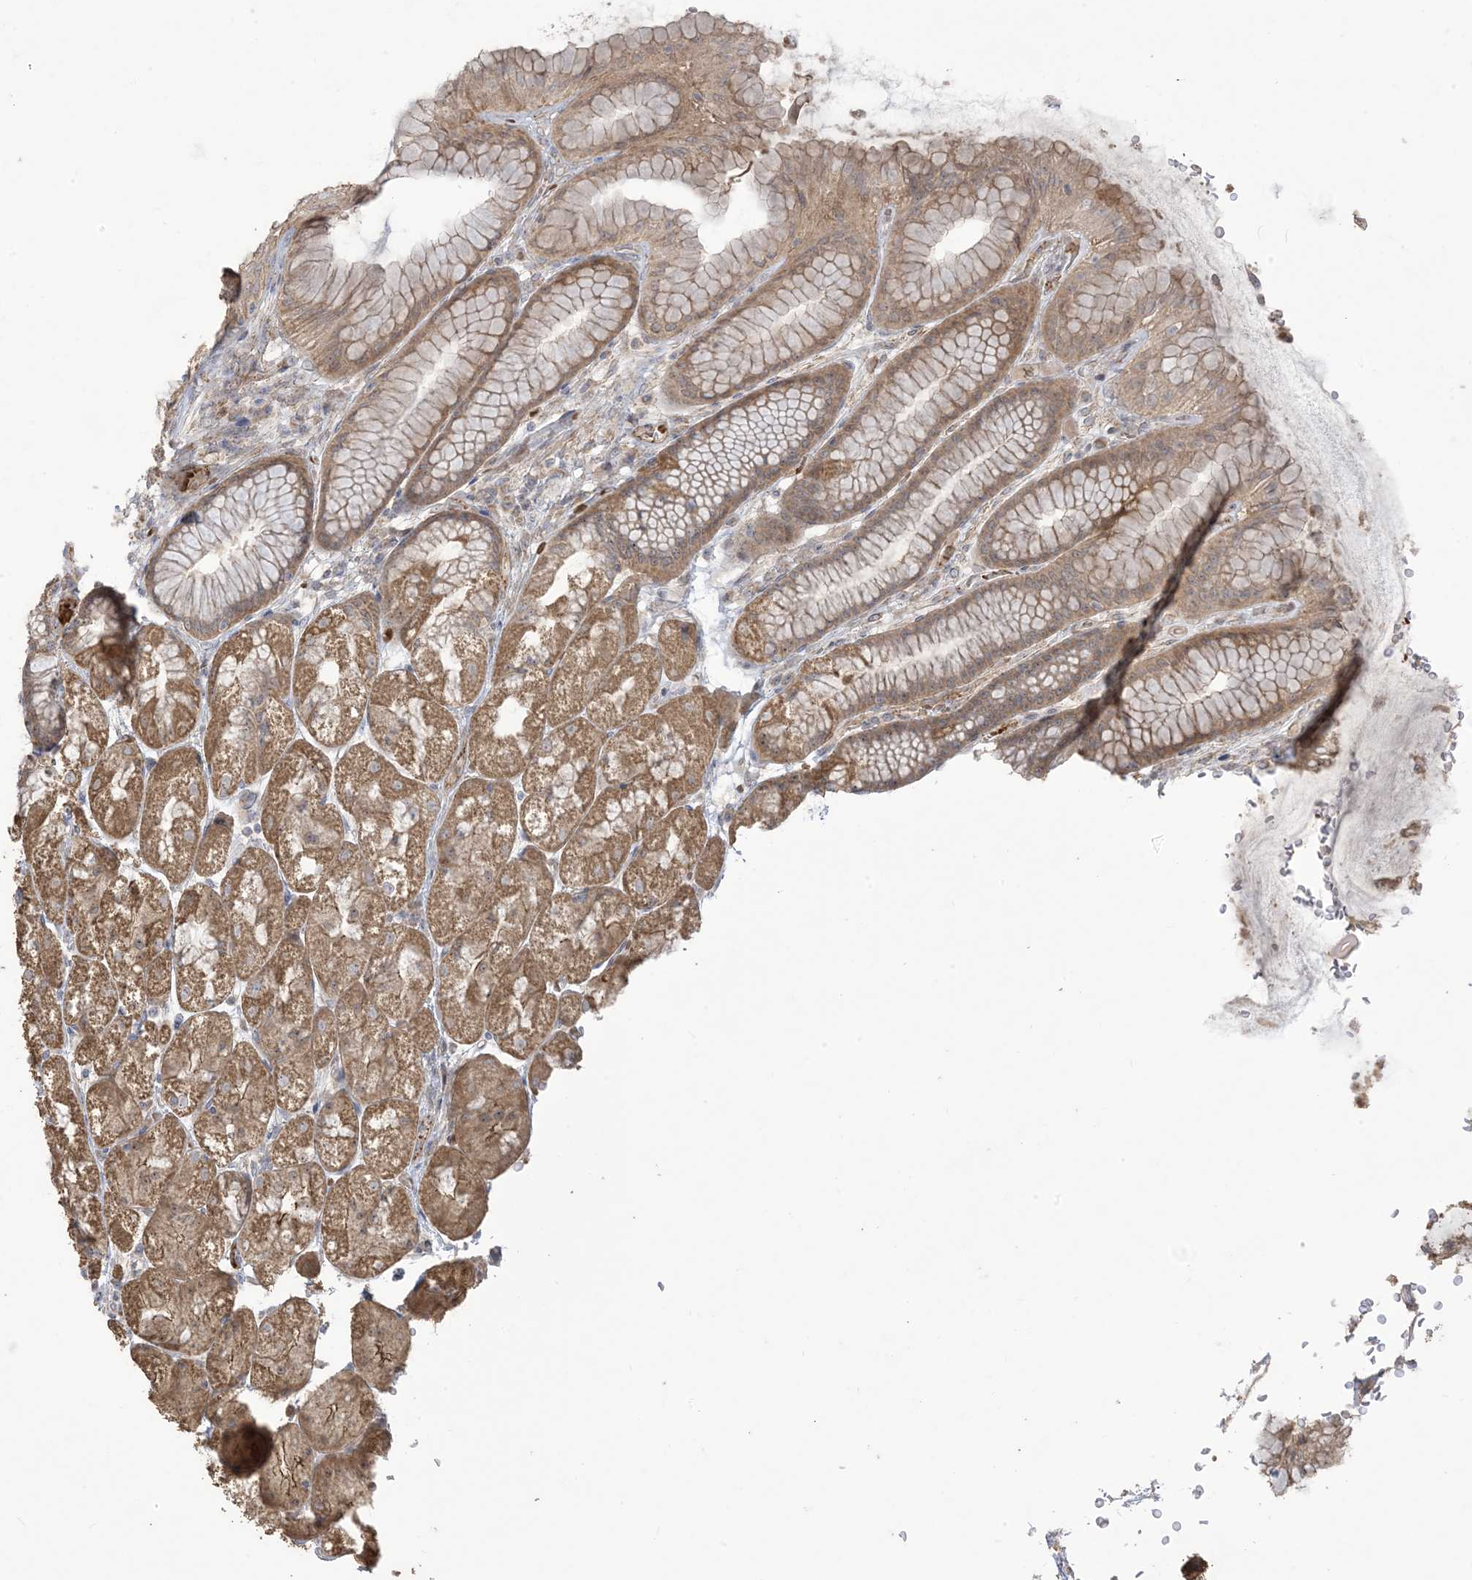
{"staining": {"intensity": "moderate", "quantity": ">75%", "location": "cytoplasmic/membranous"}, "tissue": "stomach", "cell_type": "Glandular cells", "image_type": "normal", "snomed": [{"axis": "morphology", "description": "Normal tissue, NOS"}, {"axis": "topography", "description": "Stomach"}], "caption": "Immunohistochemistry histopathology image of benign stomach stained for a protein (brown), which exhibits medium levels of moderate cytoplasmic/membranous expression in about >75% of glandular cells.", "gene": "KLHL18", "patient": {"sex": "male", "age": 57}}